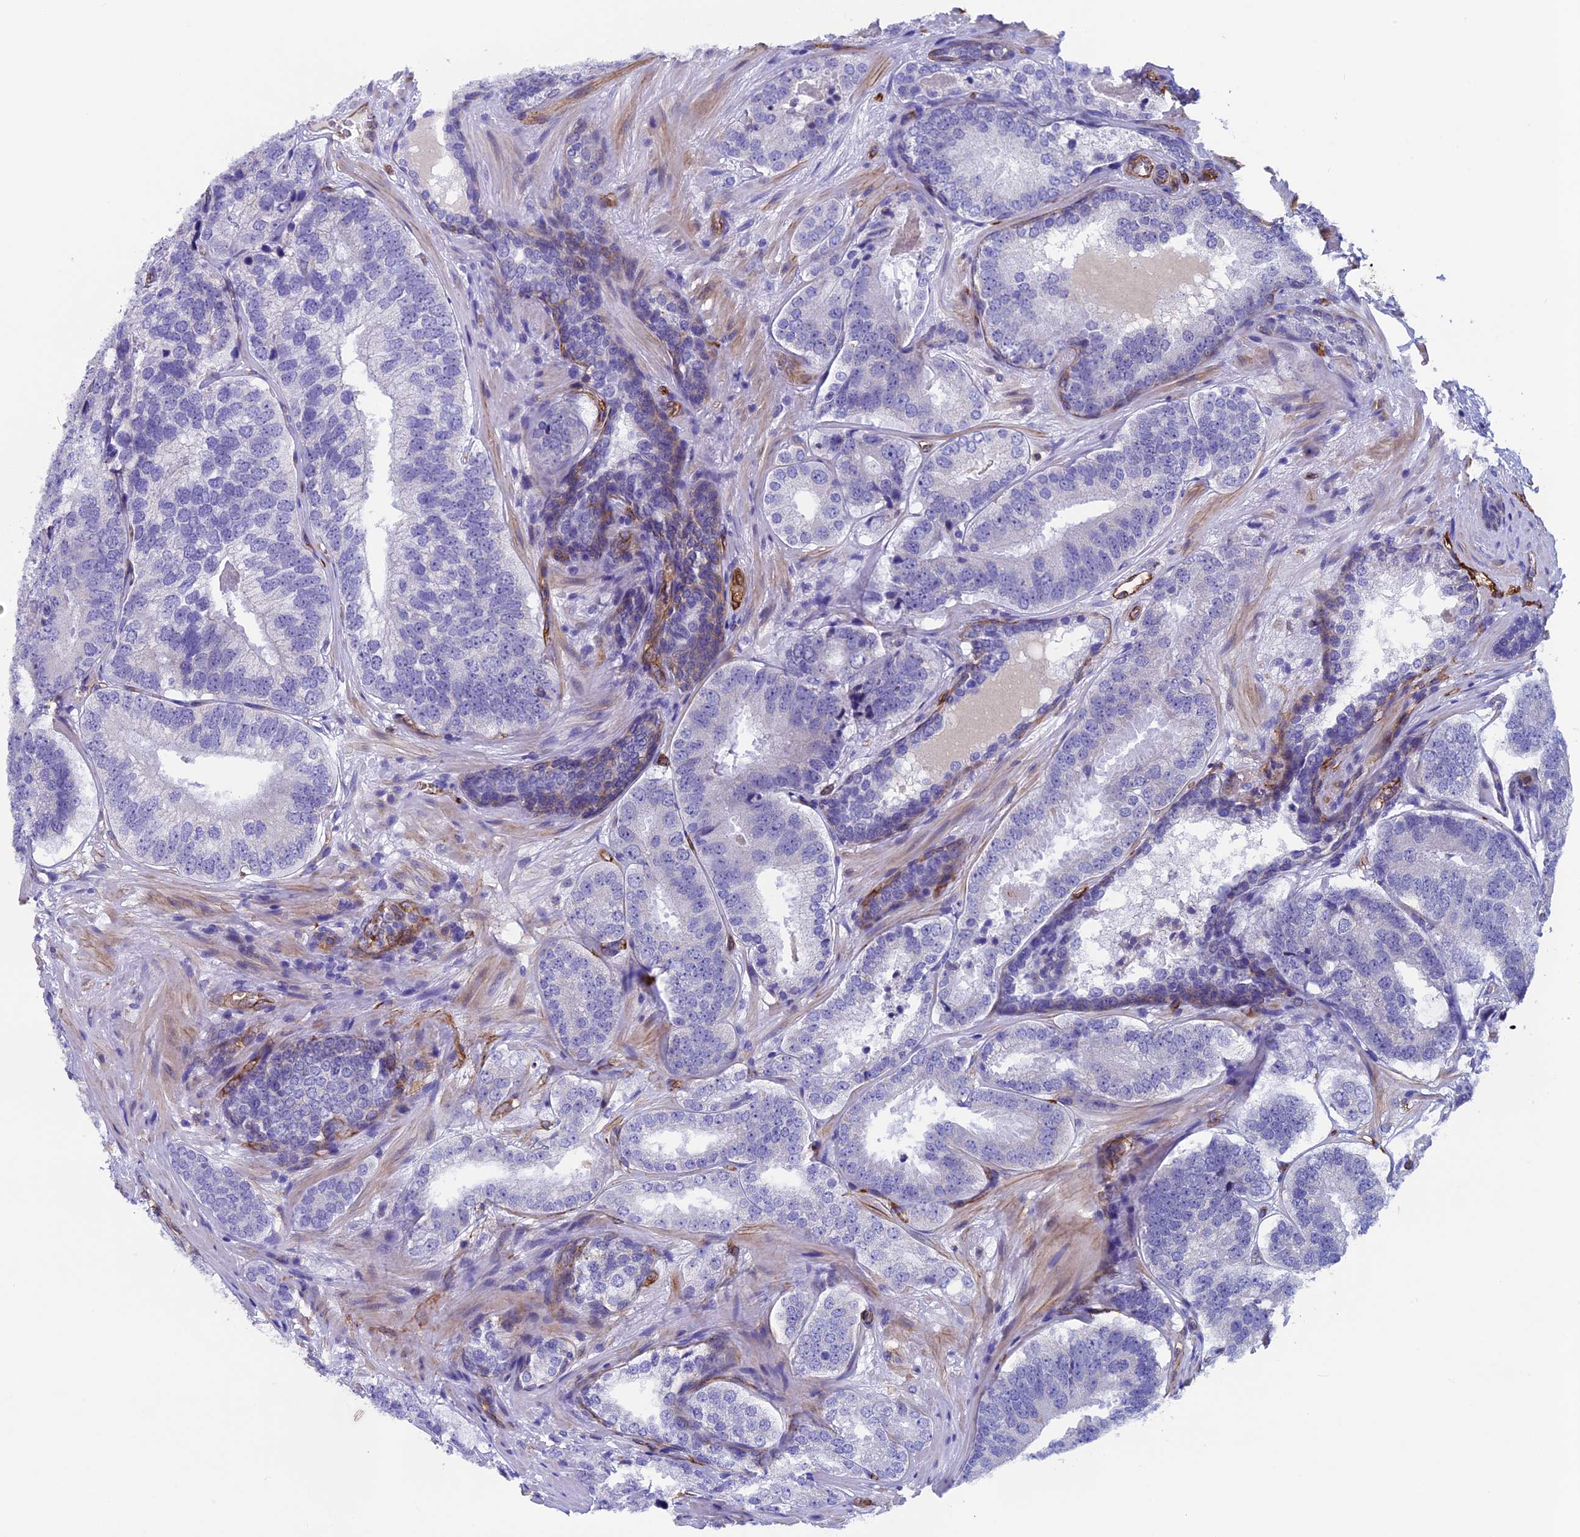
{"staining": {"intensity": "negative", "quantity": "none", "location": "none"}, "tissue": "prostate cancer", "cell_type": "Tumor cells", "image_type": "cancer", "snomed": [{"axis": "morphology", "description": "Adenocarcinoma, High grade"}, {"axis": "topography", "description": "Prostate"}], "caption": "This is an immunohistochemistry (IHC) photomicrograph of human prostate adenocarcinoma (high-grade). There is no staining in tumor cells.", "gene": "INSYN1", "patient": {"sex": "male", "age": 63}}